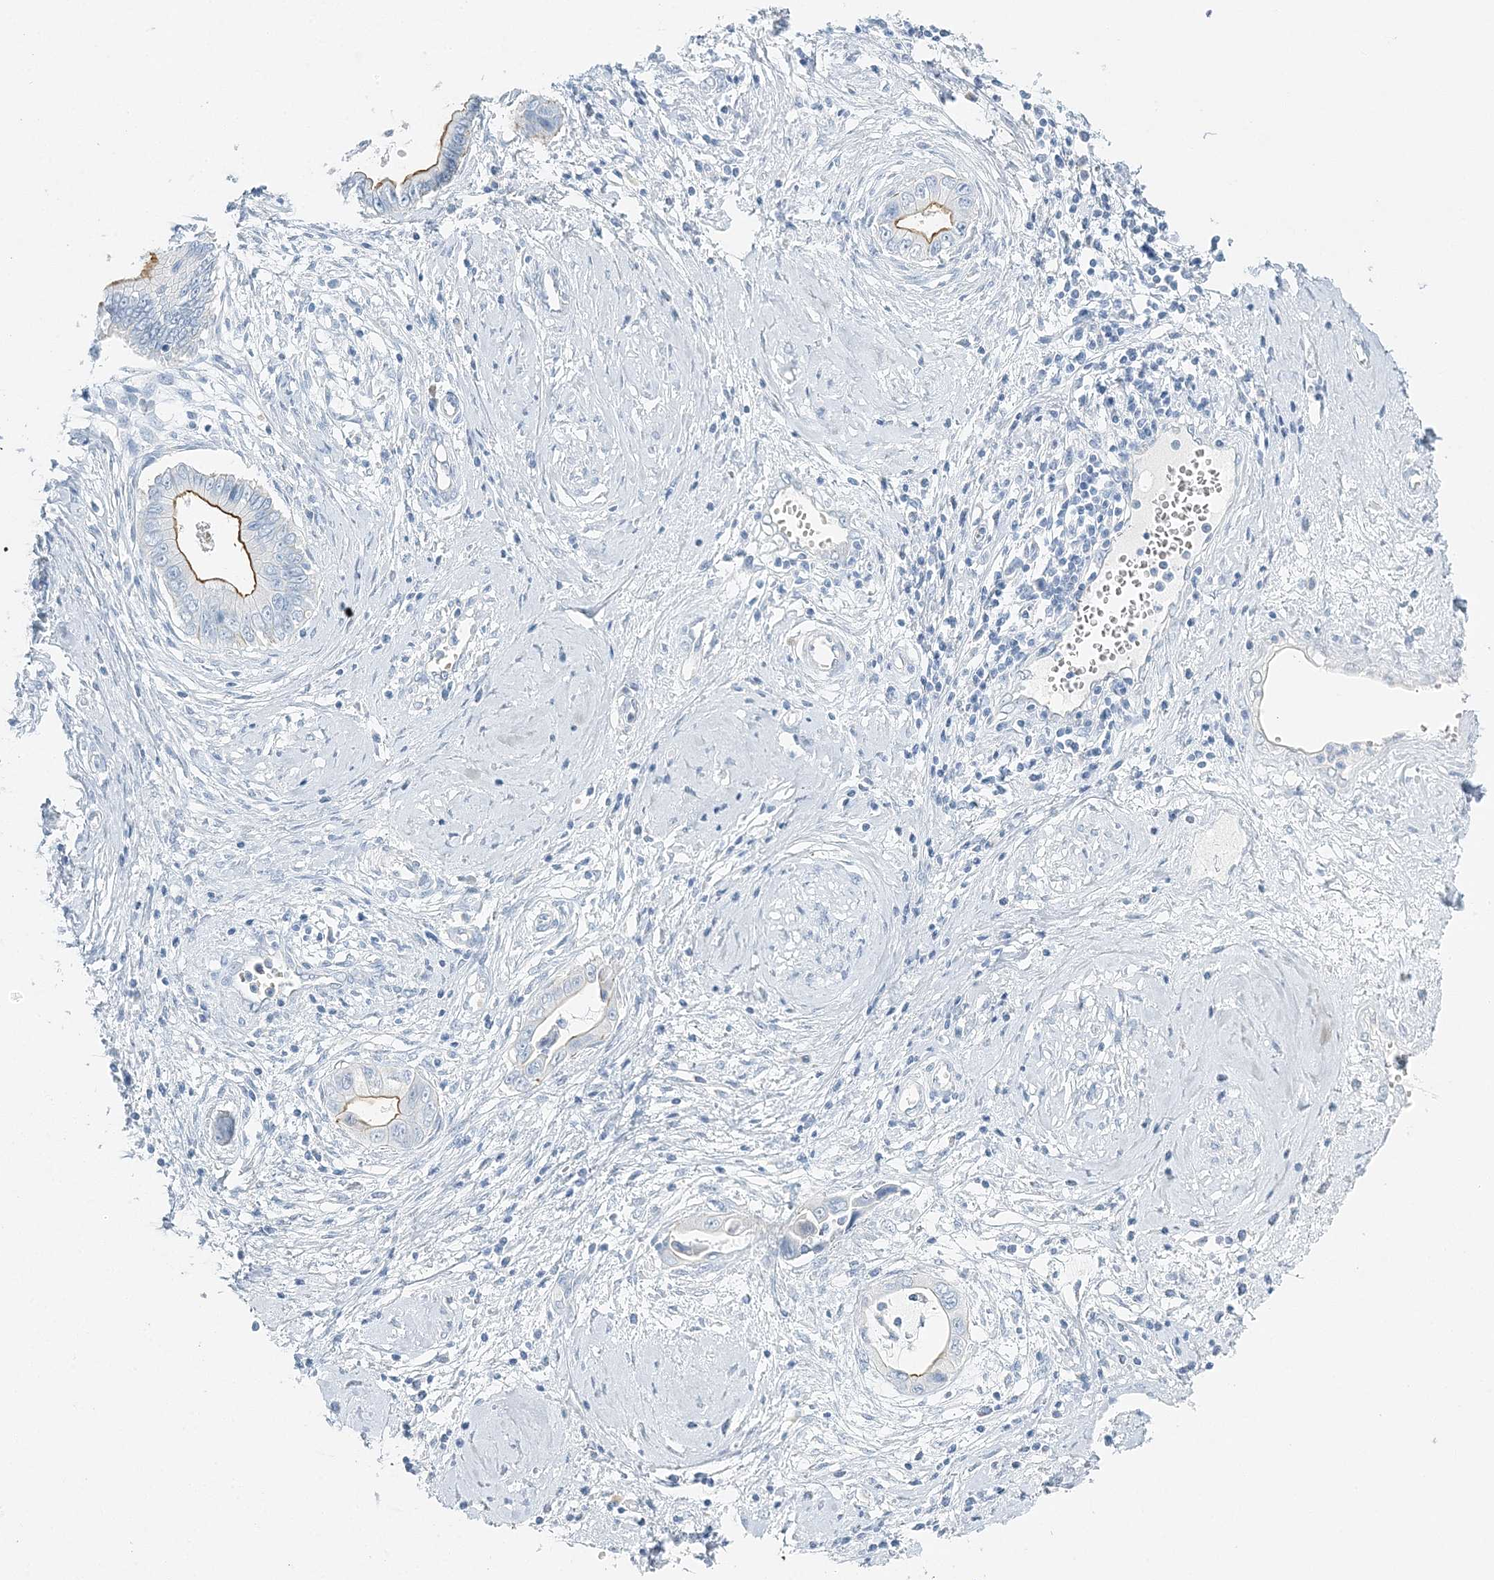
{"staining": {"intensity": "moderate", "quantity": ">75%", "location": "cytoplasmic/membranous"}, "tissue": "cervical cancer", "cell_type": "Tumor cells", "image_type": "cancer", "snomed": [{"axis": "morphology", "description": "Adenocarcinoma, NOS"}, {"axis": "topography", "description": "Cervix"}], "caption": "Cervical cancer (adenocarcinoma) stained with a protein marker shows moderate staining in tumor cells.", "gene": "VILL", "patient": {"sex": "female", "age": 44}}